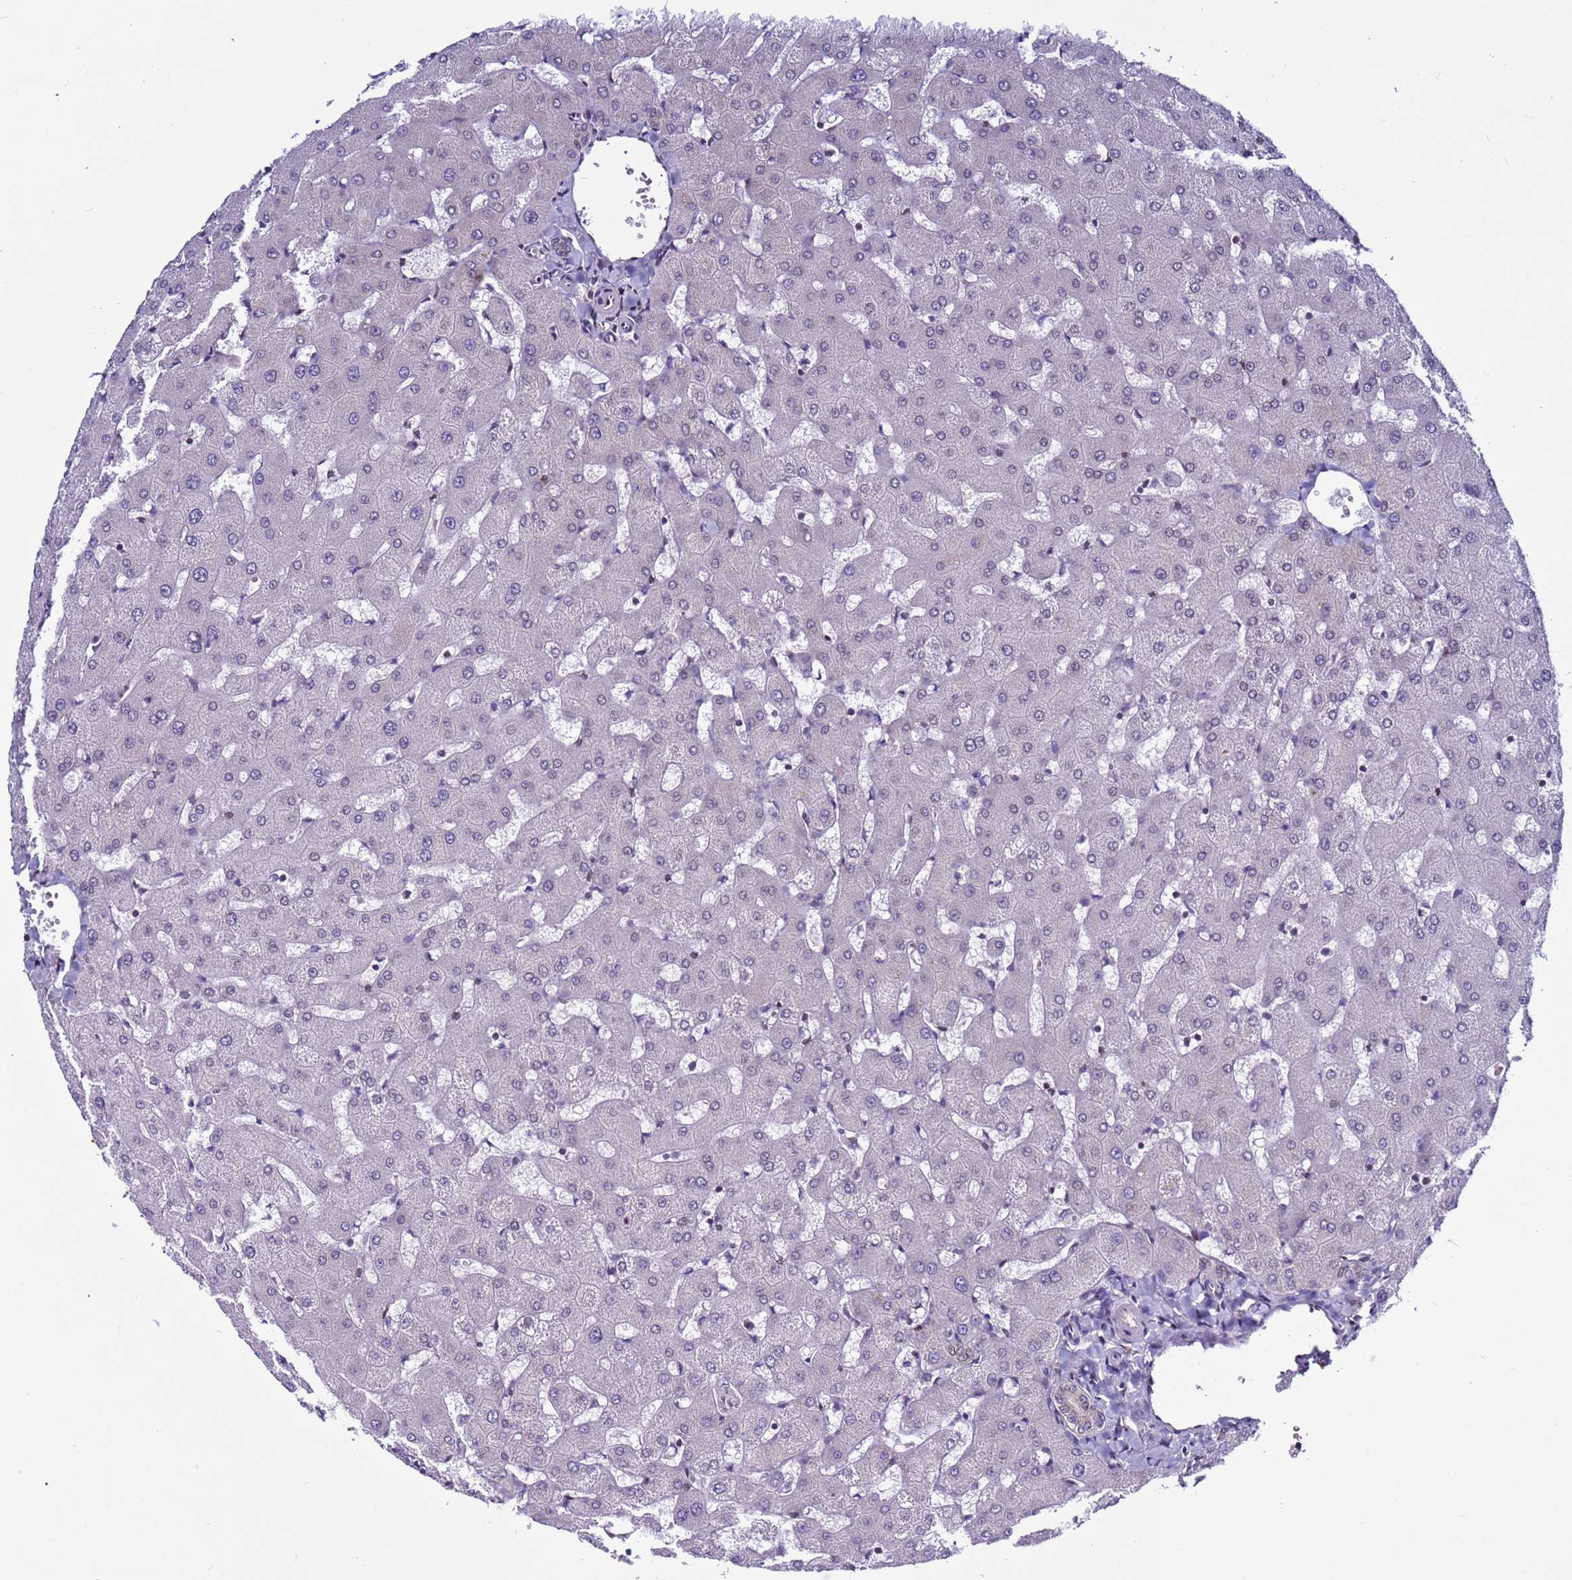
{"staining": {"intensity": "negative", "quantity": "none", "location": "none"}, "tissue": "liver", "cell_type": "Cholangiocytes", "image_type": "normal", "snomed": [{"axis": "morphology", "description": "Normal tissue, NOS"}, {"axis": "topography", "description": "Liver"}], "caption": "High power microscopy image of an immunohistochemistry histopathology image of benign liver, revealing no significant positivity in cholangiocytes. The staining is performed using DAB brown chromogen with nuclei counter-stained in using hematoxylin.", "gene": "TRIM37", "patient": {"sex": "female", "age": 63}}